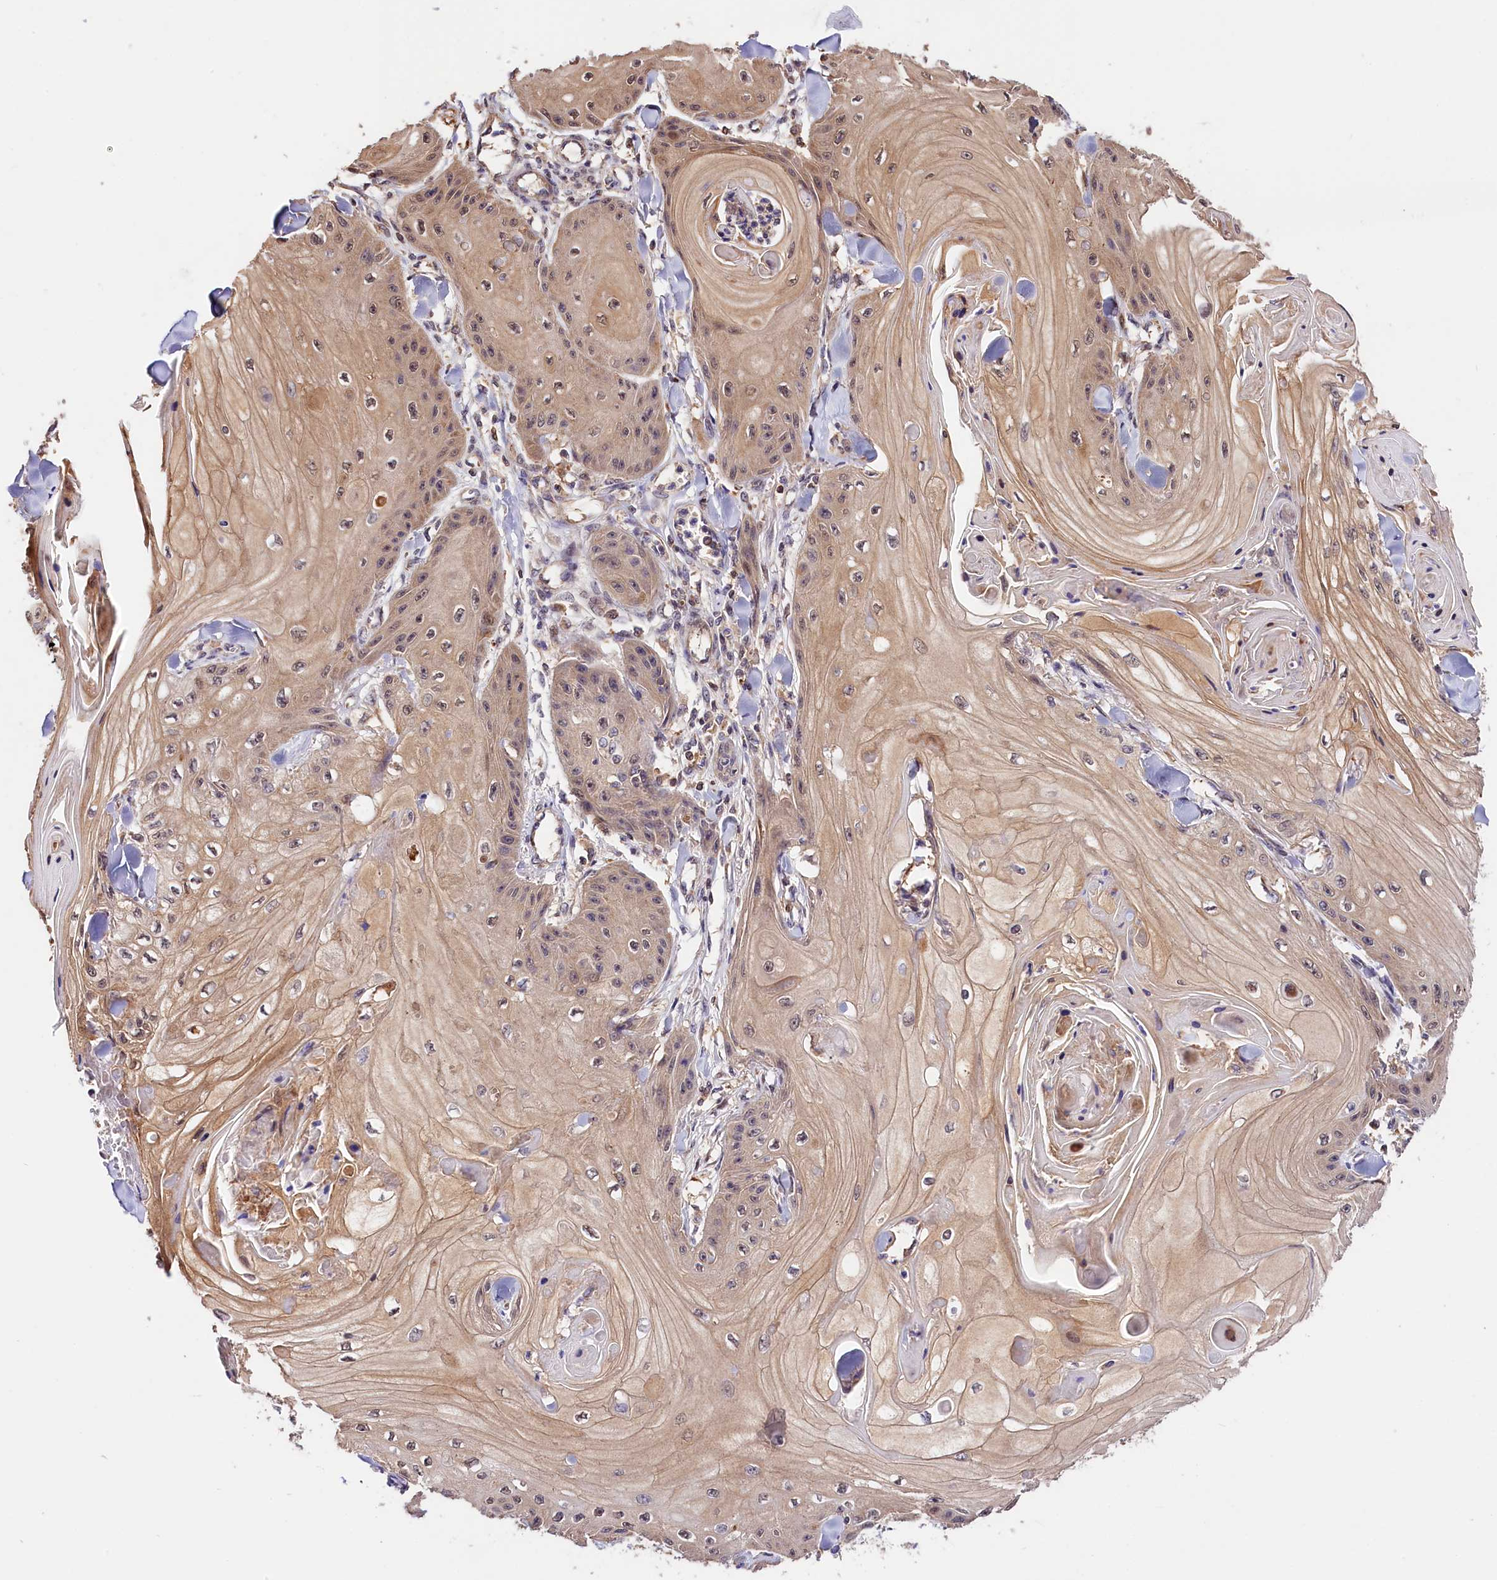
{"staining": {"intensity": "moderate", "quantity": ">75%", "location": "cytoplasmic/membranous,nuclear"}, "tissue": "skin cancer", "cell_type": "Tumor cells", "image_type": "cancer", "snomed": [{"axis": "morphology", "description": "Squamous cell carcinoma, NOS"}, {"axis": "topography", "description": "Skin"}], "caption": "High-magnification brightfield microscopy of squamous cell carcinoma (skin) stained with DAB (3,3'-diaminobenzidine) (brown) and counterstained with hematoxylin (blue). tumor cells exhibit moderate cytoplasmic/membranous and nuclear positivity is identified in about>75% of cells.", "gene": "KPTN", "patient": {"sex": "male", "age": 74}}